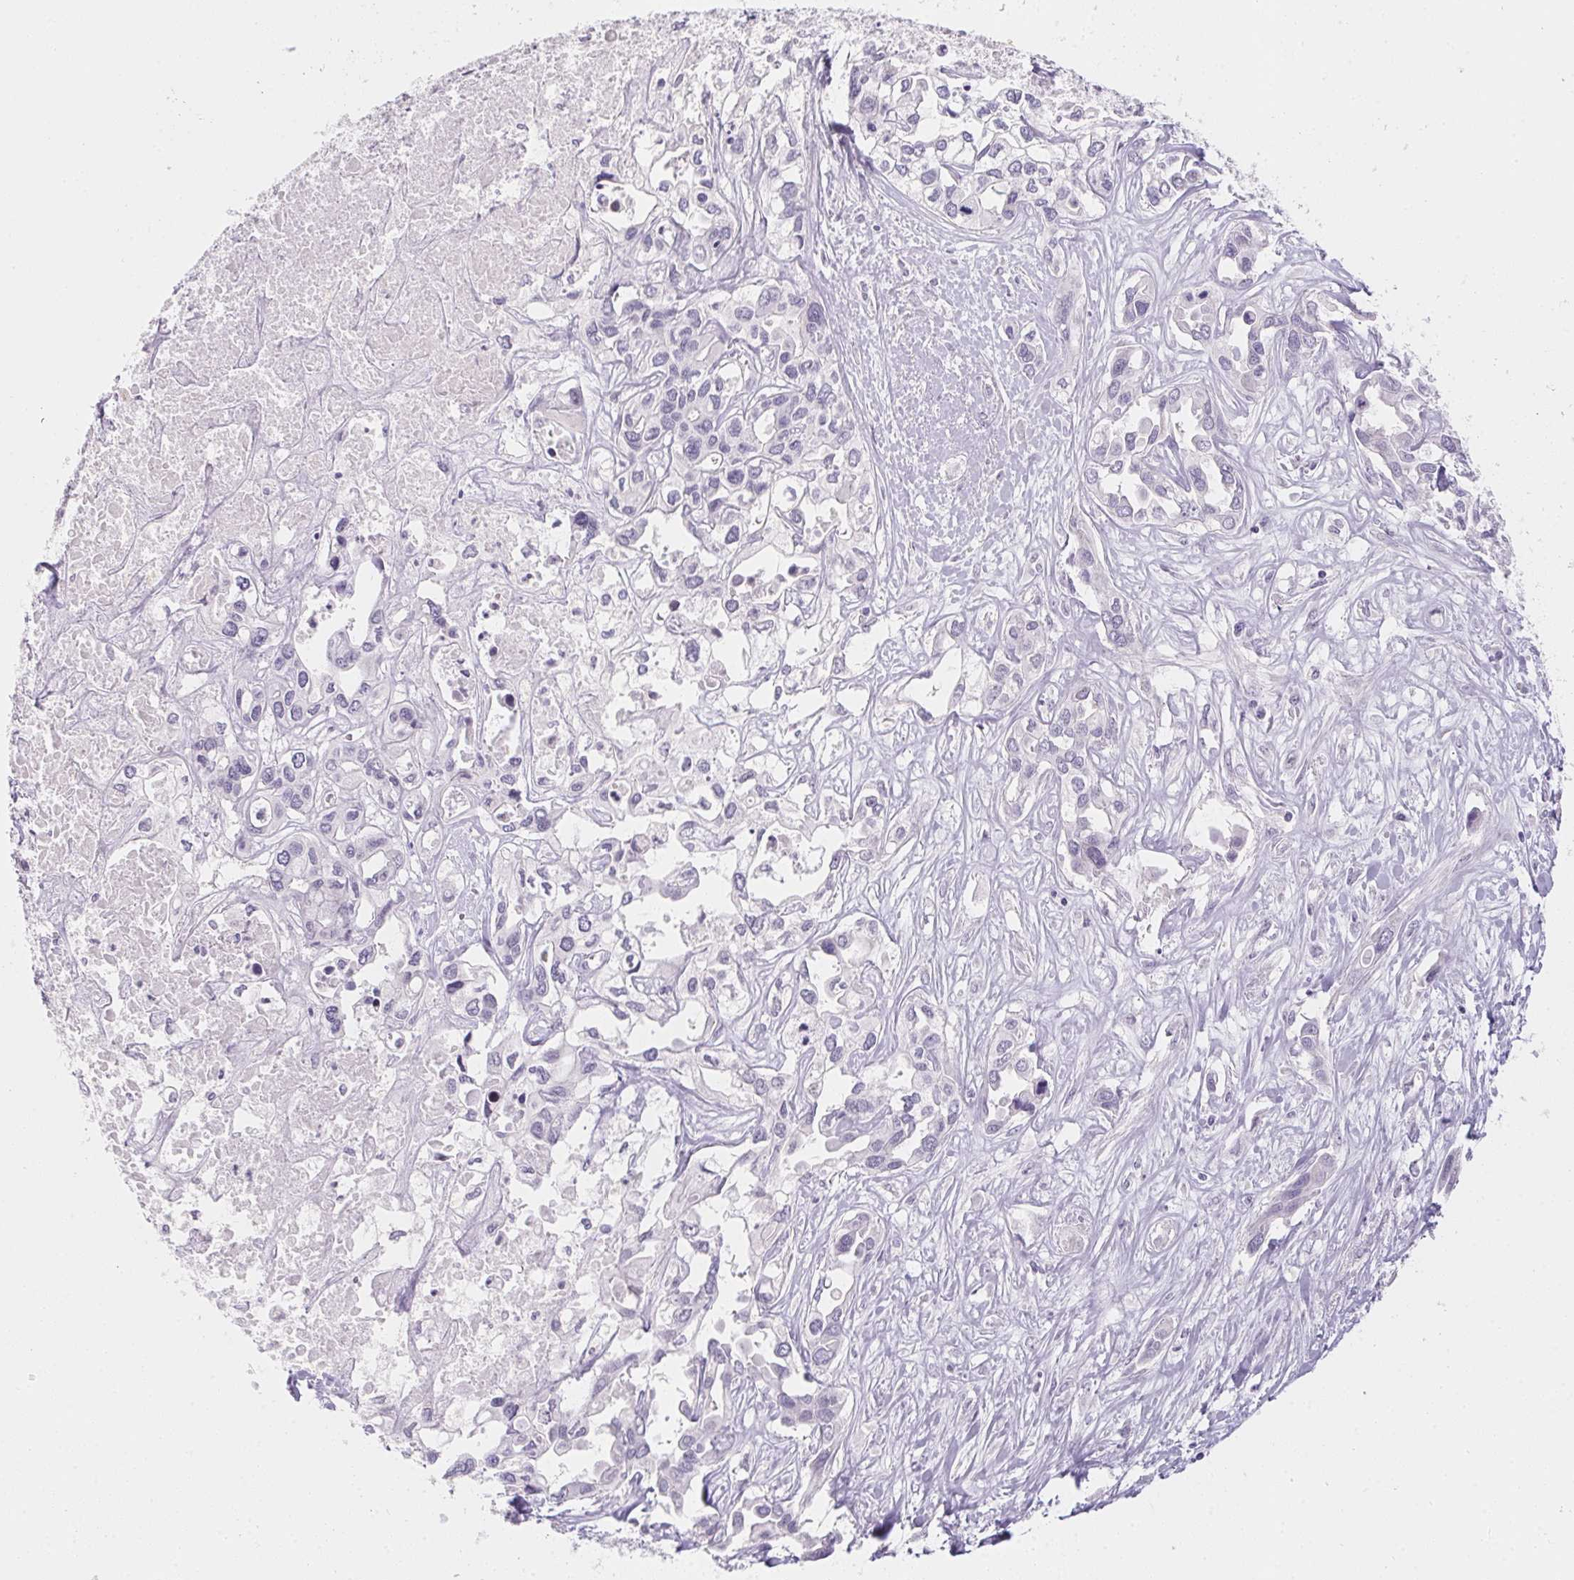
{"staining": {"intensity": "negative", "quantity": "none", "location": "none"}, "tissue": "liver cancer", "cell_type": "Tumor cells", "image_type": "cancer", "snomed": [{"axis": "morphology", "description": "Cholangiocarcinoma"}, {"axis": "topography", "description": "Liver"}], "caption": "There is no significant positivity in tumor cells of liver cancer (cholangiocarcinoma).", "gene": "MORC1", "patient": {"sex": "female", "age": 64}}